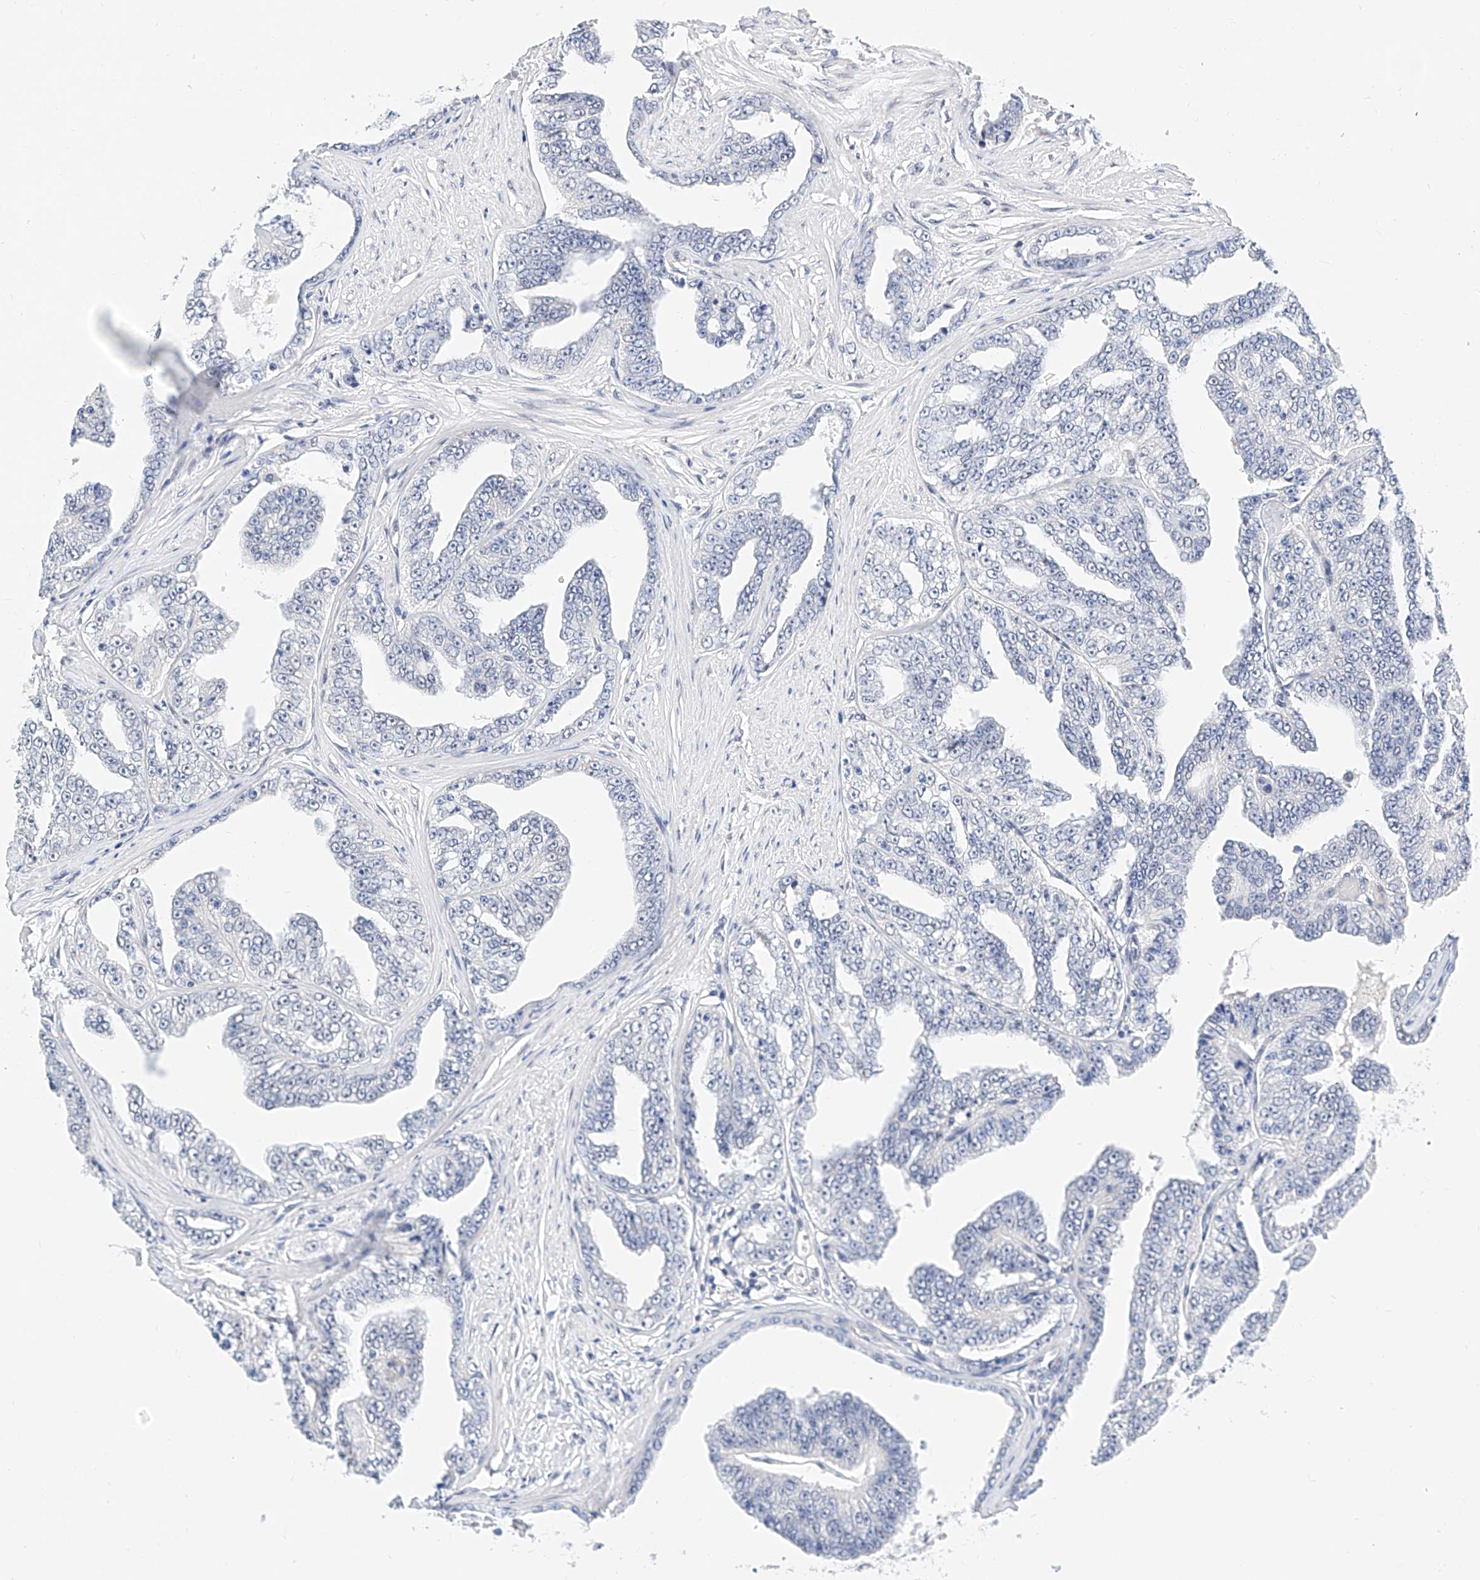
{"staining": {"intensity": "negative", "quantity": "none", "location": "none"}, "tissue": "prostate cancer", "cell_type": "Tumor cells", "image_type": "cancer", "snomed": [{"axis": "morphology", "description": "Adenocarcinoma, High grade"}, {"axis": "topography", "description": "Prostate"}], "caption": "High power microscopy histopathology image of an immunohistochemistry (IHC) micrograph of adenocarcinoma (high-grade) (prostate), revealing no significant staining in tumor cells.", "gene": "KCNJ1", "patient": {"sex": "male", "age": 71}}